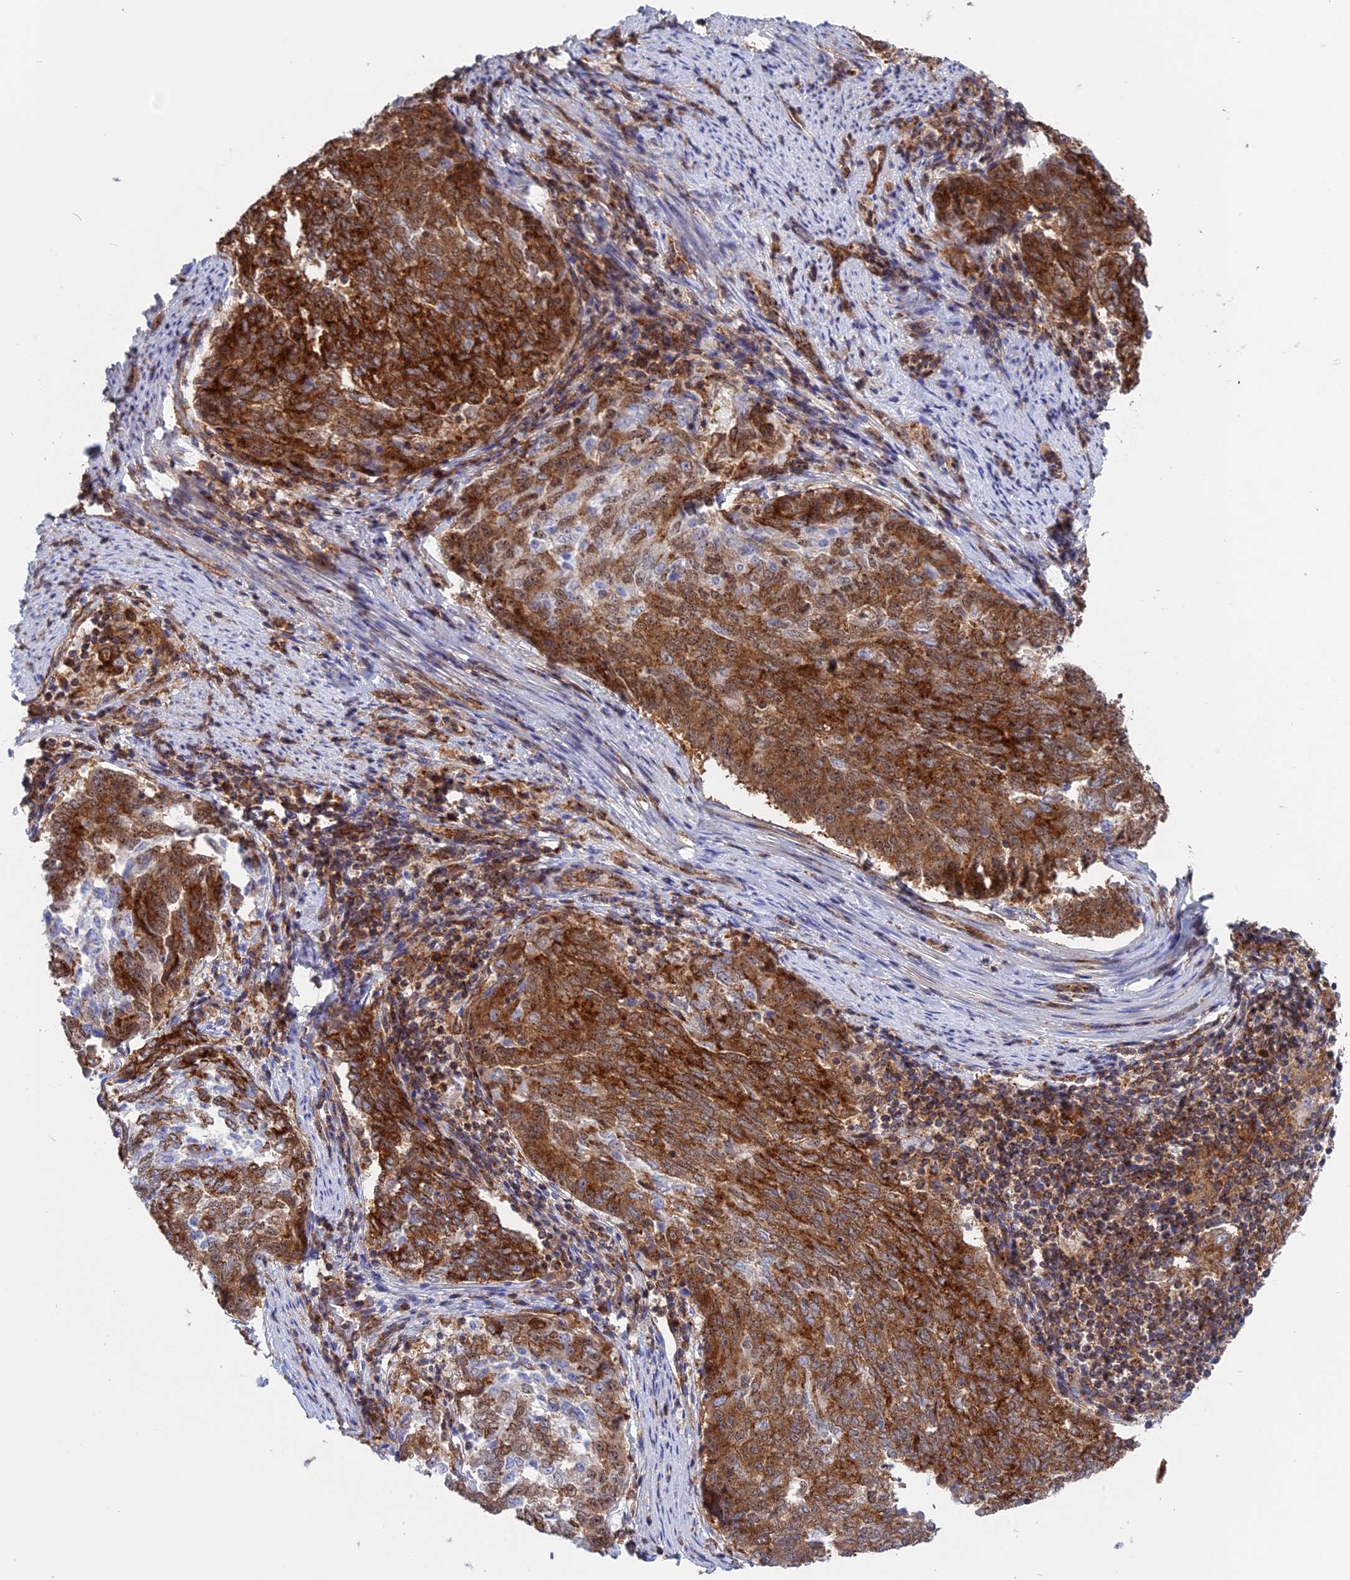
{"staining": {"intensity": "strong", "quantity": "25%-75%", "location": "cytoplasmic/membranous"}, "tissue": "endometrial cancer", "cell_type": "Tumor cells", "image_type": "cancer", "snomed": [{"axis": "morphology", "description": "Adenocarcinoma, NOS"}, {"axis": "topography", "description": "Endometrium"}], "caption": "The histopathology image reveals staining of endometrial cancer, revealing strong cytoplasmic/membranous protein staining (brown color) within tumor cells.", "gene": "CLINT1", "patient": {"sex": "female", "age": 80}}